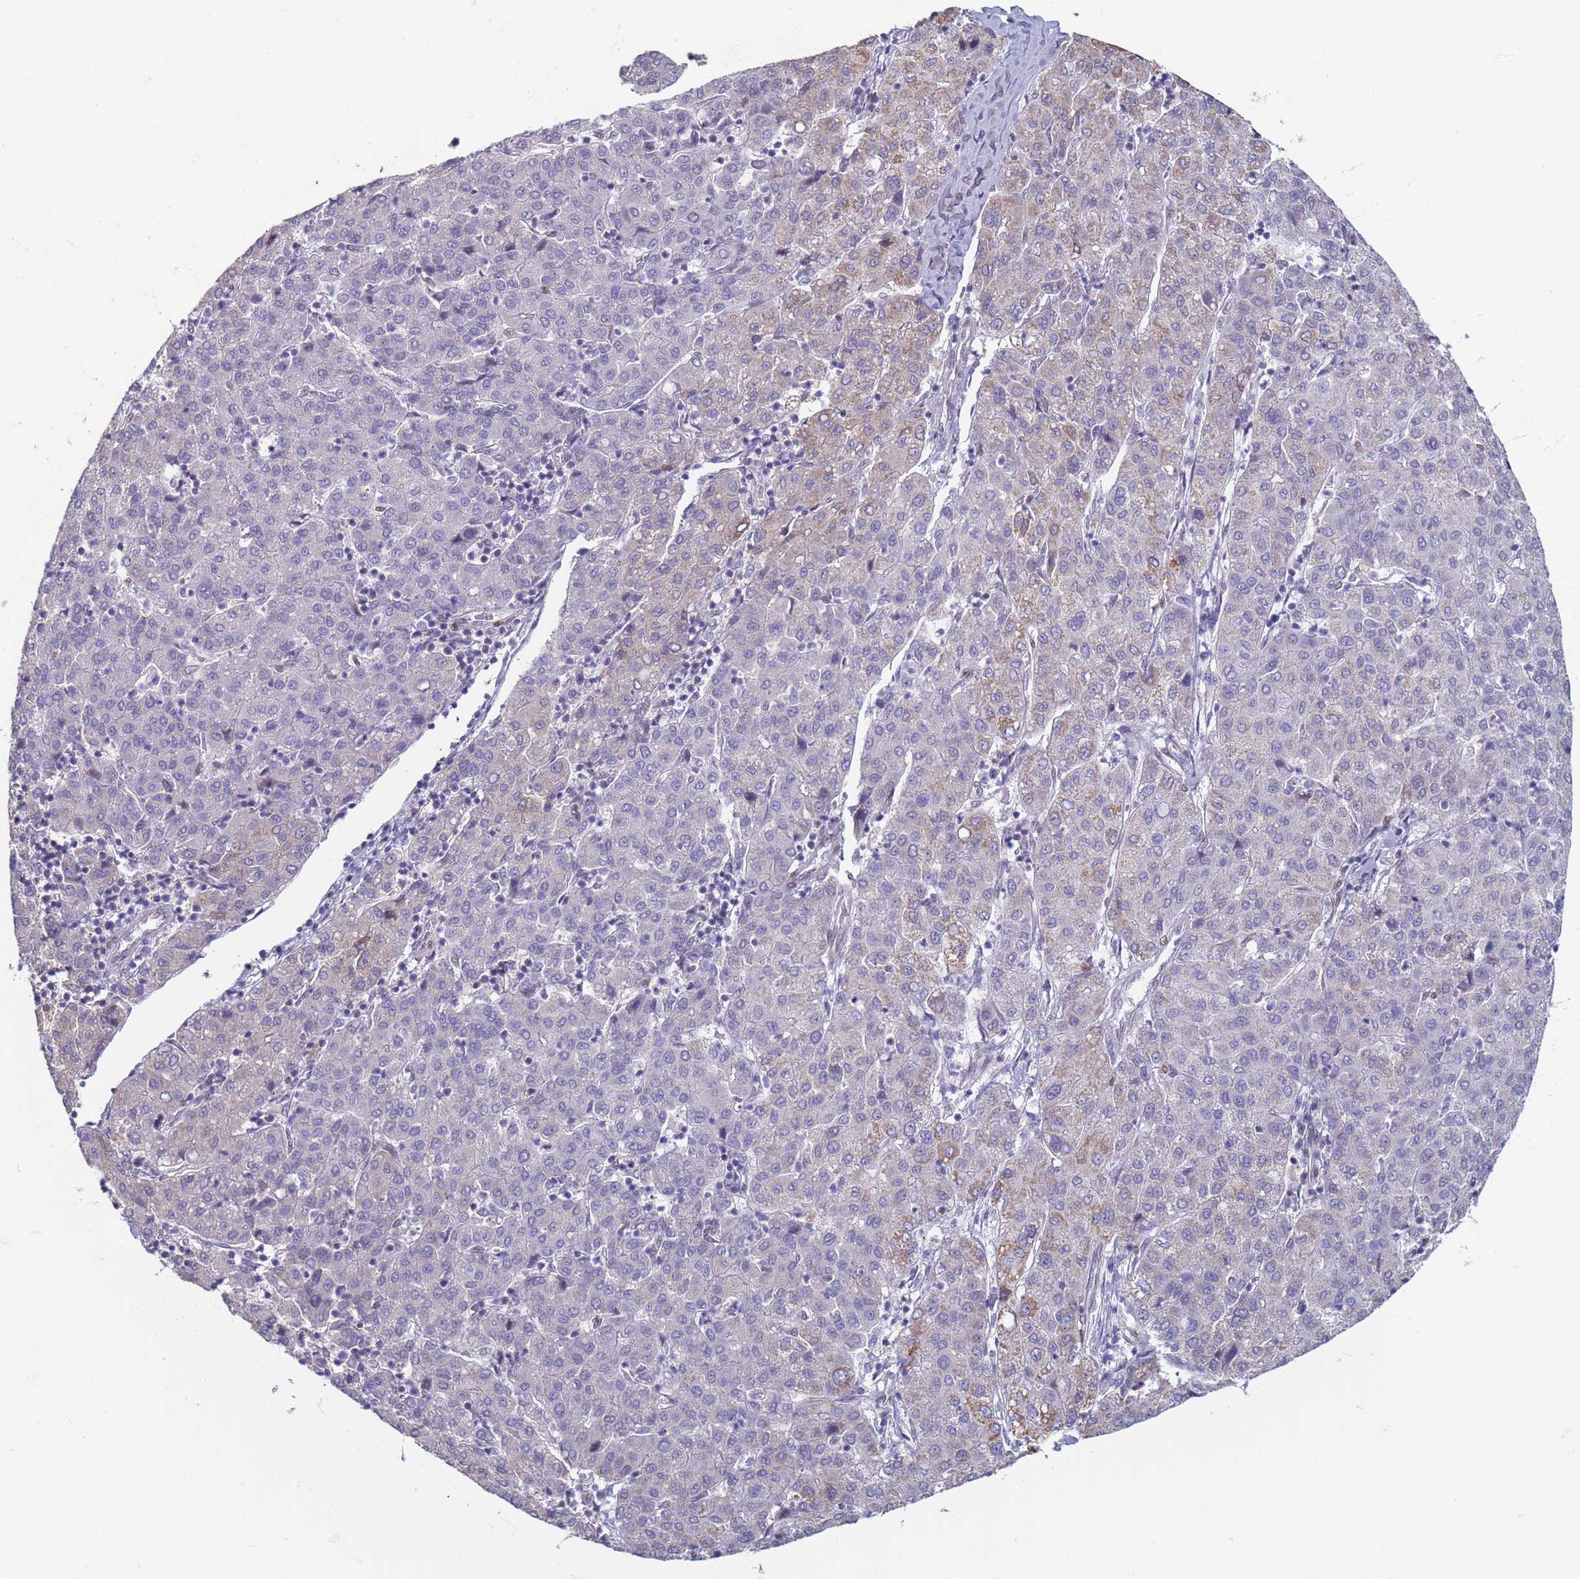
{"staining": {"intensity": "weak", "quantity": "<25%", "location": "cytoplasmic/membranous"}, "tissue": "liver cancer", "cell_type": "Tumor cells", "image_type": "cancer", "snomed": [{"axis": "morphology", "description": "Carcinoma, Hepatocellular, NOS"}, {"axis": "topography", "description": "Liver"}], "caption": "The micrograph displays no staining of tumor cells in liver cancer (hepatocellular carcinoma).", "gene": "SAE1", "patient": {"sex": "male", "age": 65}}